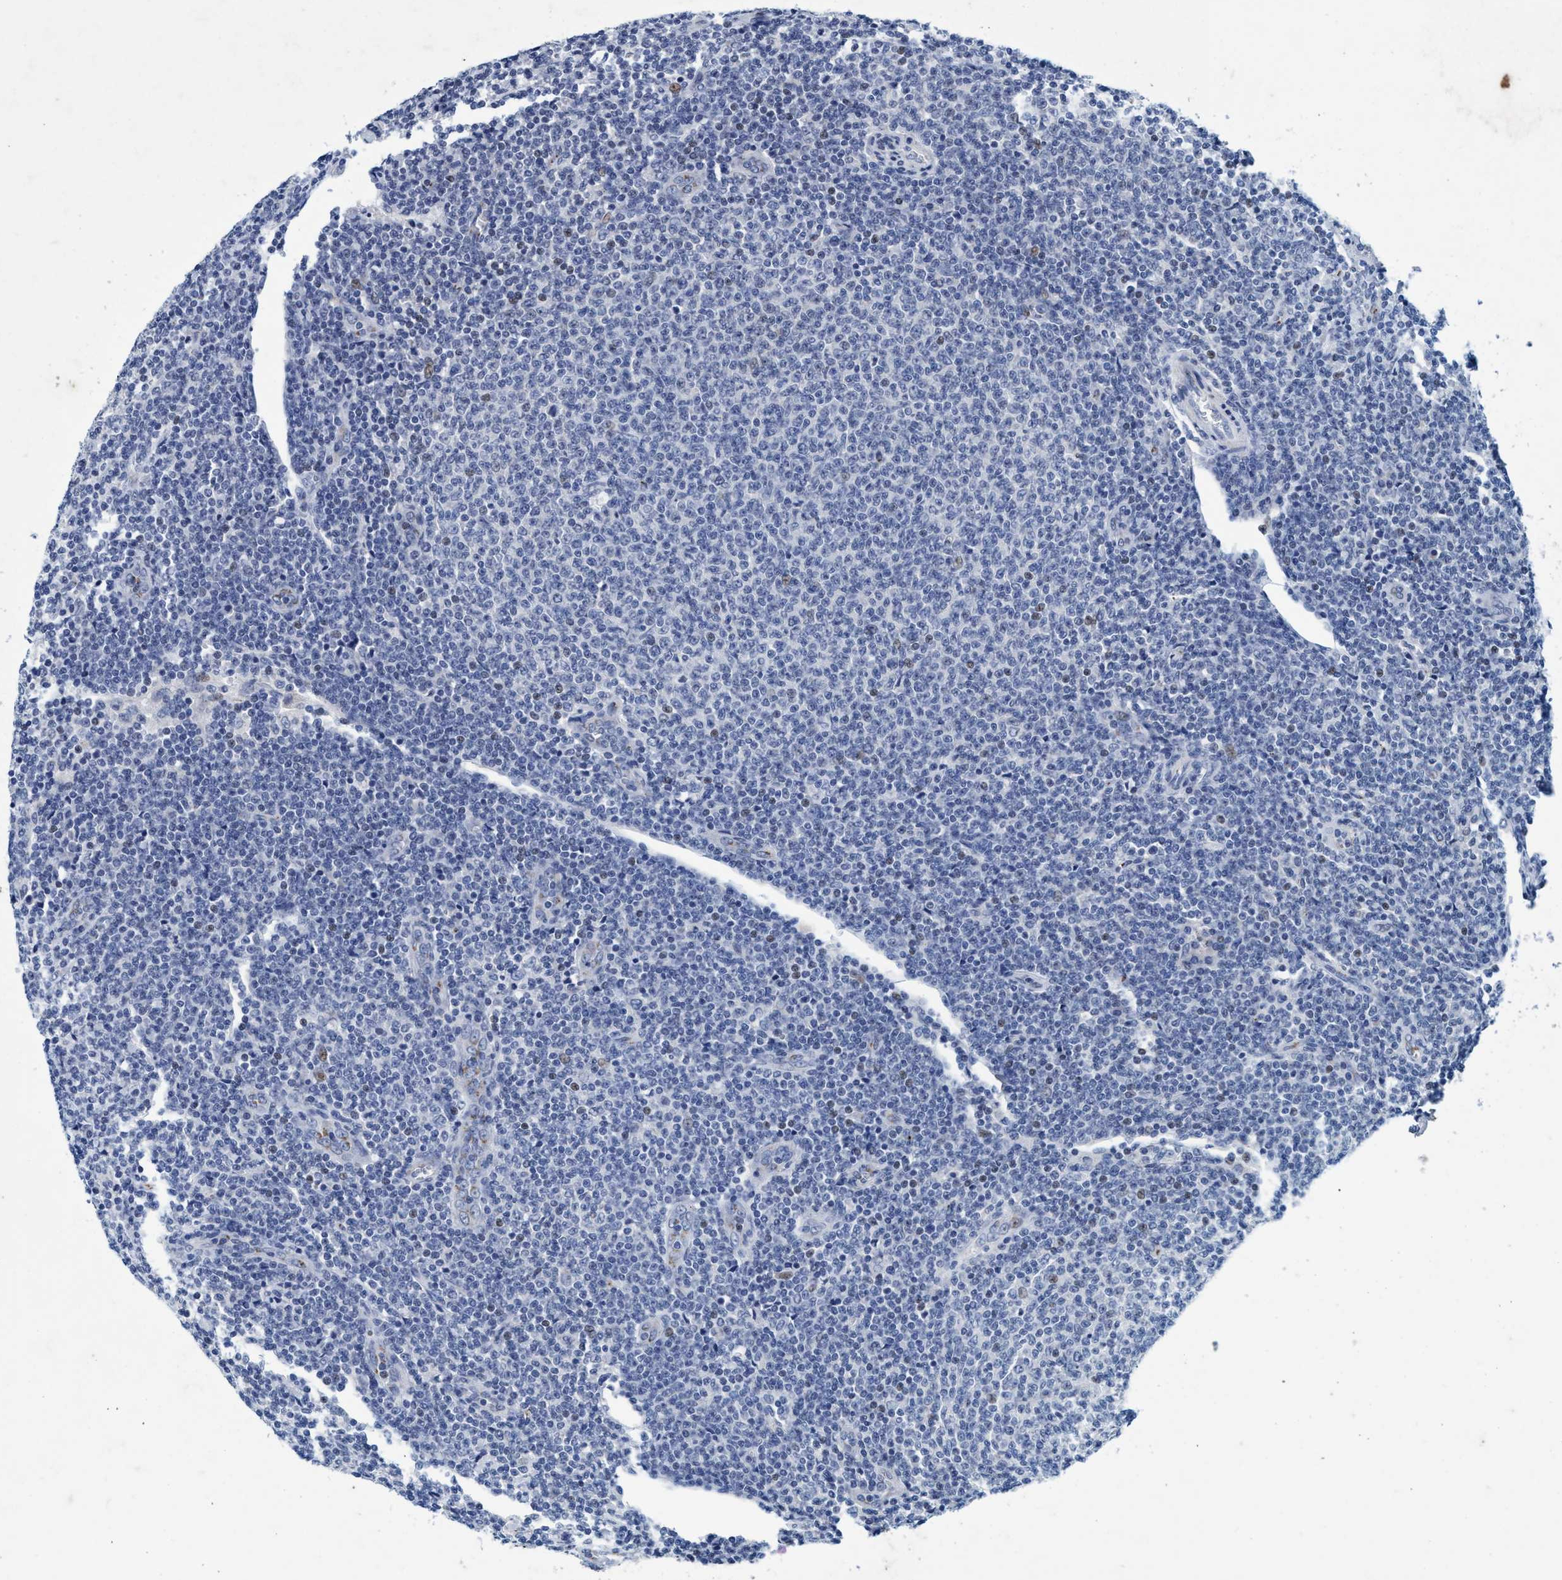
{"staining": {"intensity": "negative", "quantity": "none", "location": "none"}, "tissue": "lymphoma", "cell_type": "Tumor cells", "image_type": "cancer", "snomed": [{"axis": "morphology", "description": "Malignant lymphoma, non-Hodgkin's type, Low grade"}, {"axis": "topography", "description": "Lymph node"}], "caption": "A high-resolution image shows immunohistochemistry staining of malignant lymphoma, non-Hodgkin's type (low-grade), which demonstrates no significant positivity in tumor cells.", "gene": "GRB14", "patient": {"sex": "male", "age": 66}}